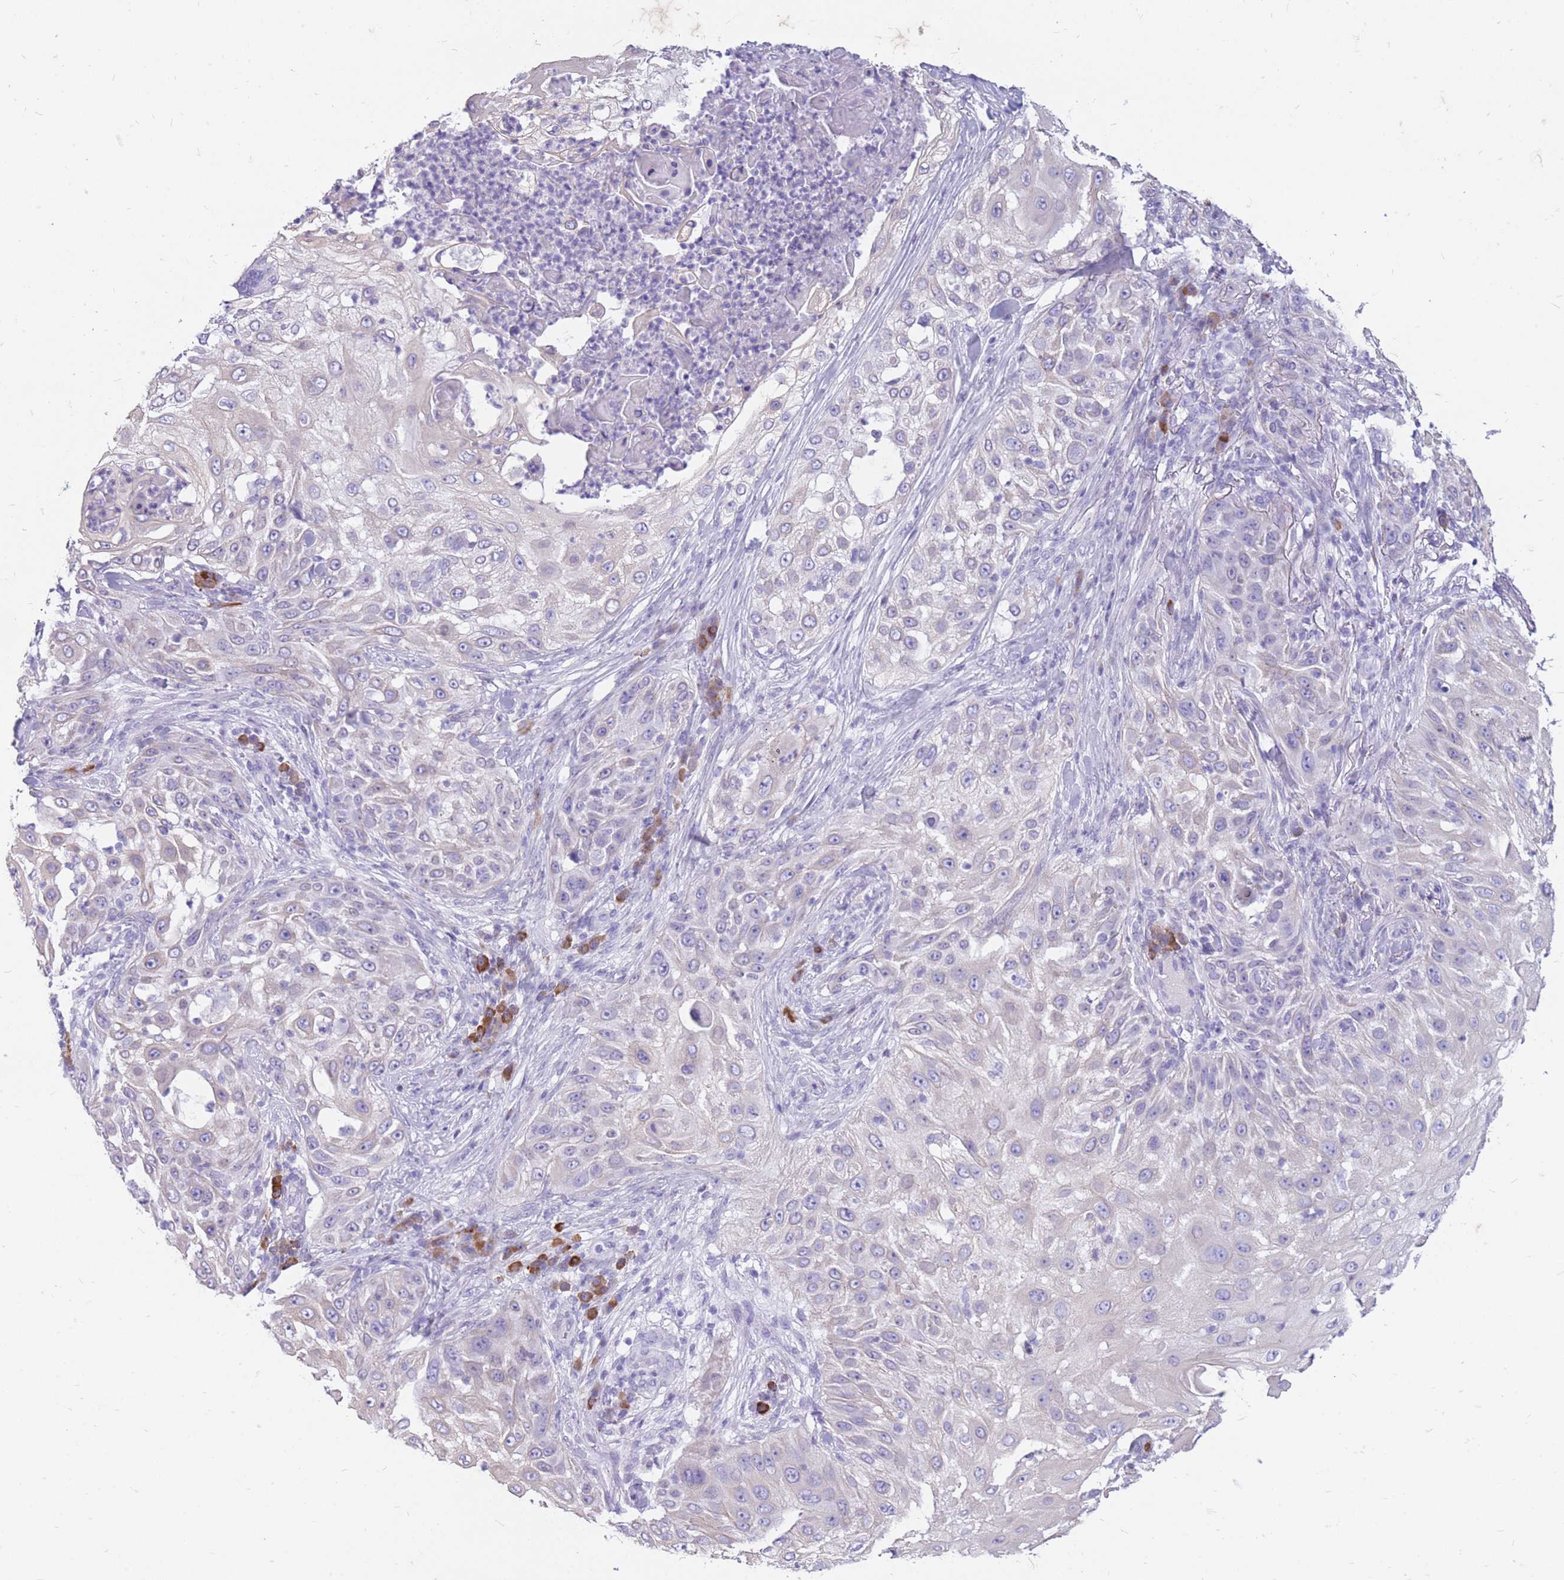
{"staining": {"intensity": "negative", "quantity": "none", "location": "none"}, "tissue": "skin cancer", "cell_type": "Tumor cells", "image_type": "cancer", "snomed": [{"axis": "morphology", "description": "Squamous cell carcinoma, NOS"}, {"axis": "topography", "description": "Skin"}], "caption": "This is an immunohistochemistry image of skin cancer (squamous cell carcinoma). There is no staining in tumor cells.", "gene": "ZFP37", "patient": {"sex": "female", "age": 44}}